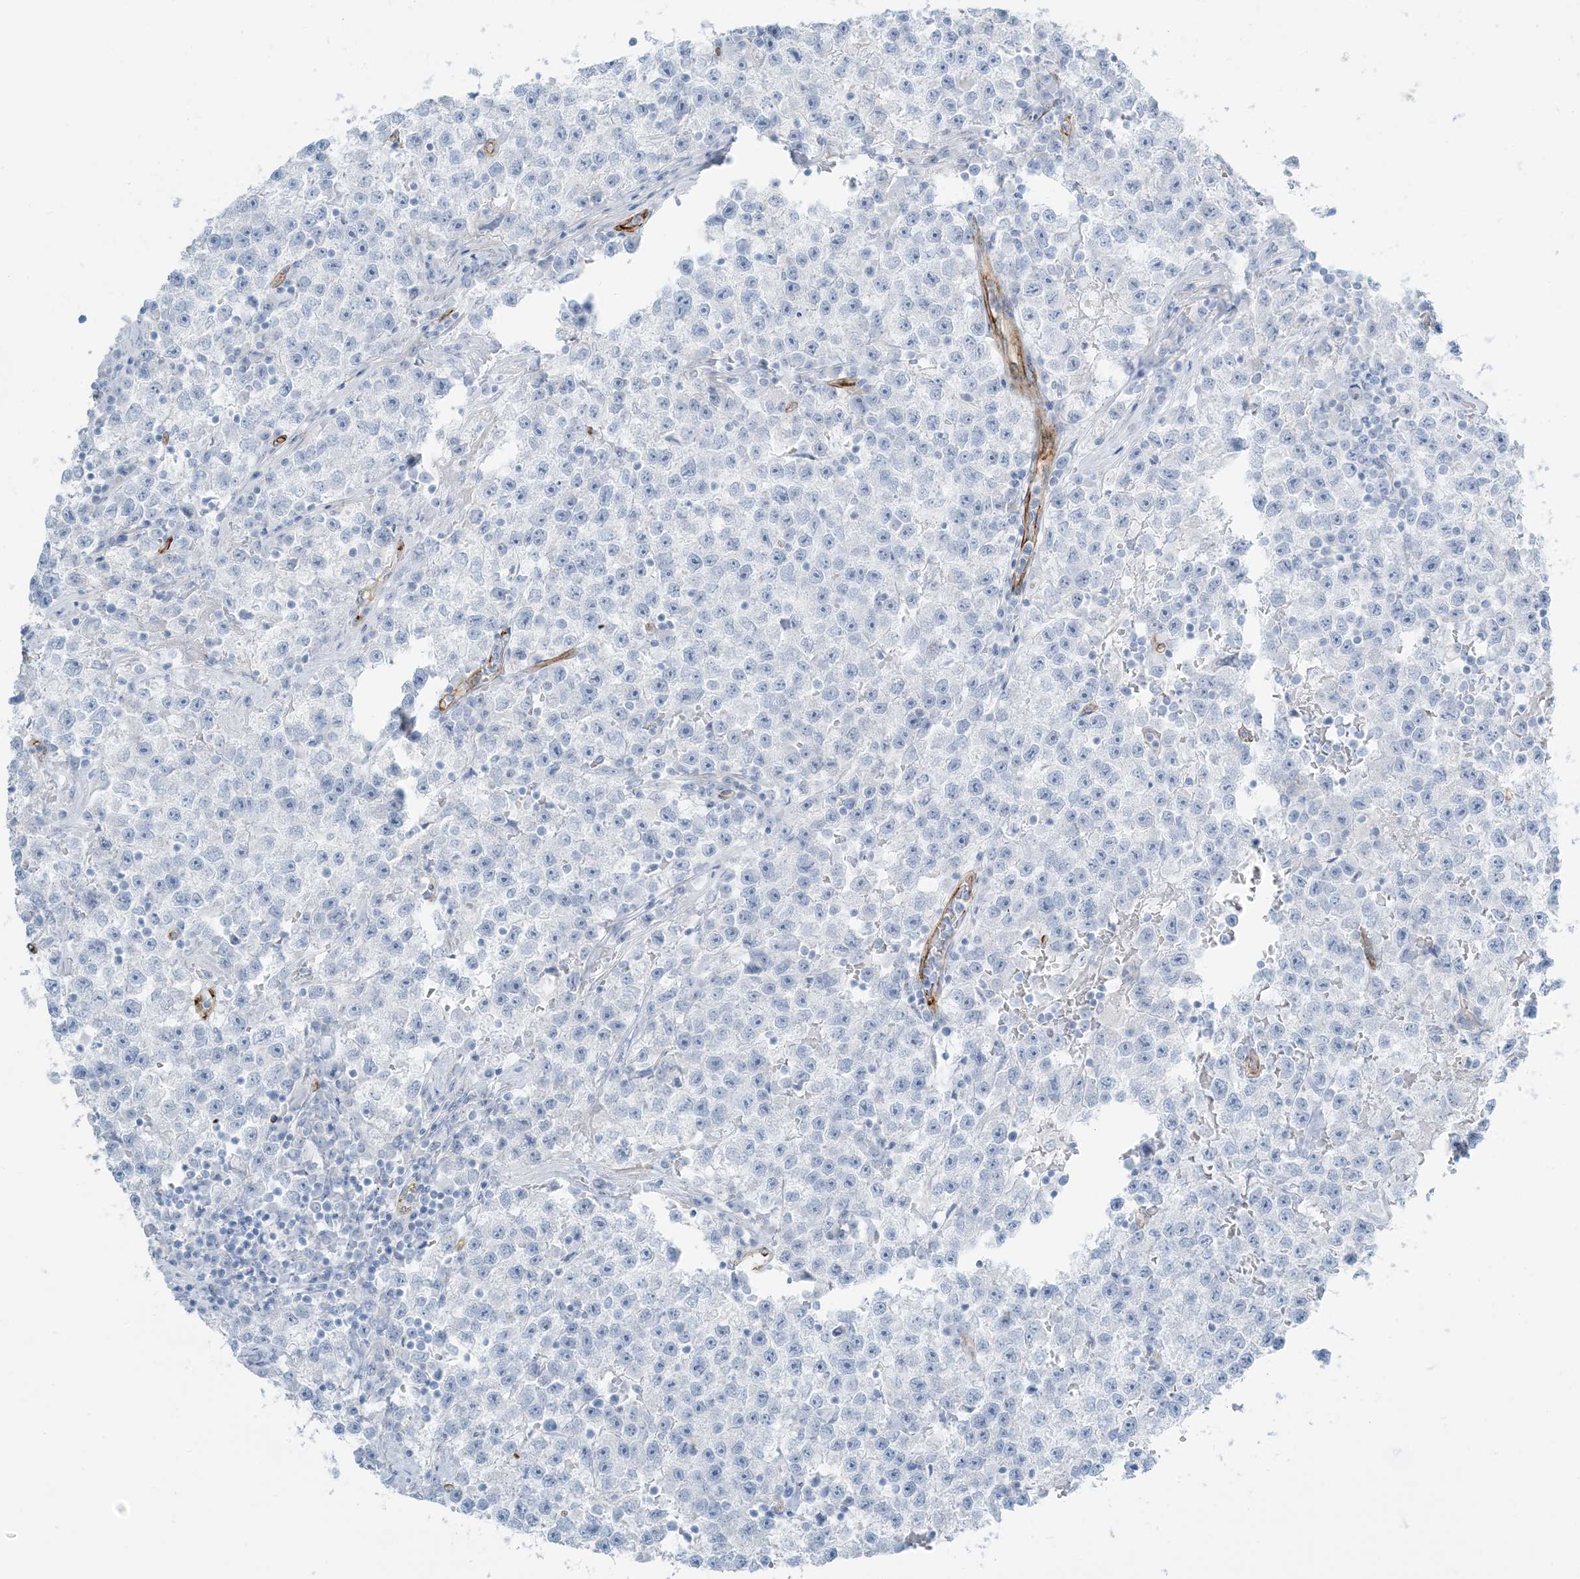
{"staining": {"intensity": "negative", "quantity": "none", "location": "none"}, "tissue": "testis cancer", "cell_type": "Tumor cells", "image_type": "cancer", "snomed": [{"axis": "morphology", "description": "Seminoma, NOS"}, {"axis": "topography", "description": "Testis"}], "caption": "Immunohistochemical staining of seminoma (testis) demonstrates no significant positivity in tumor cells. (Stains: DAB immunohistochemistry with hematoxylin counter stain, Microscopy: brightfield microscopy at high magnification).", "gene": "EPS8L3", "patient": {"sex": "male", "age": 22}}